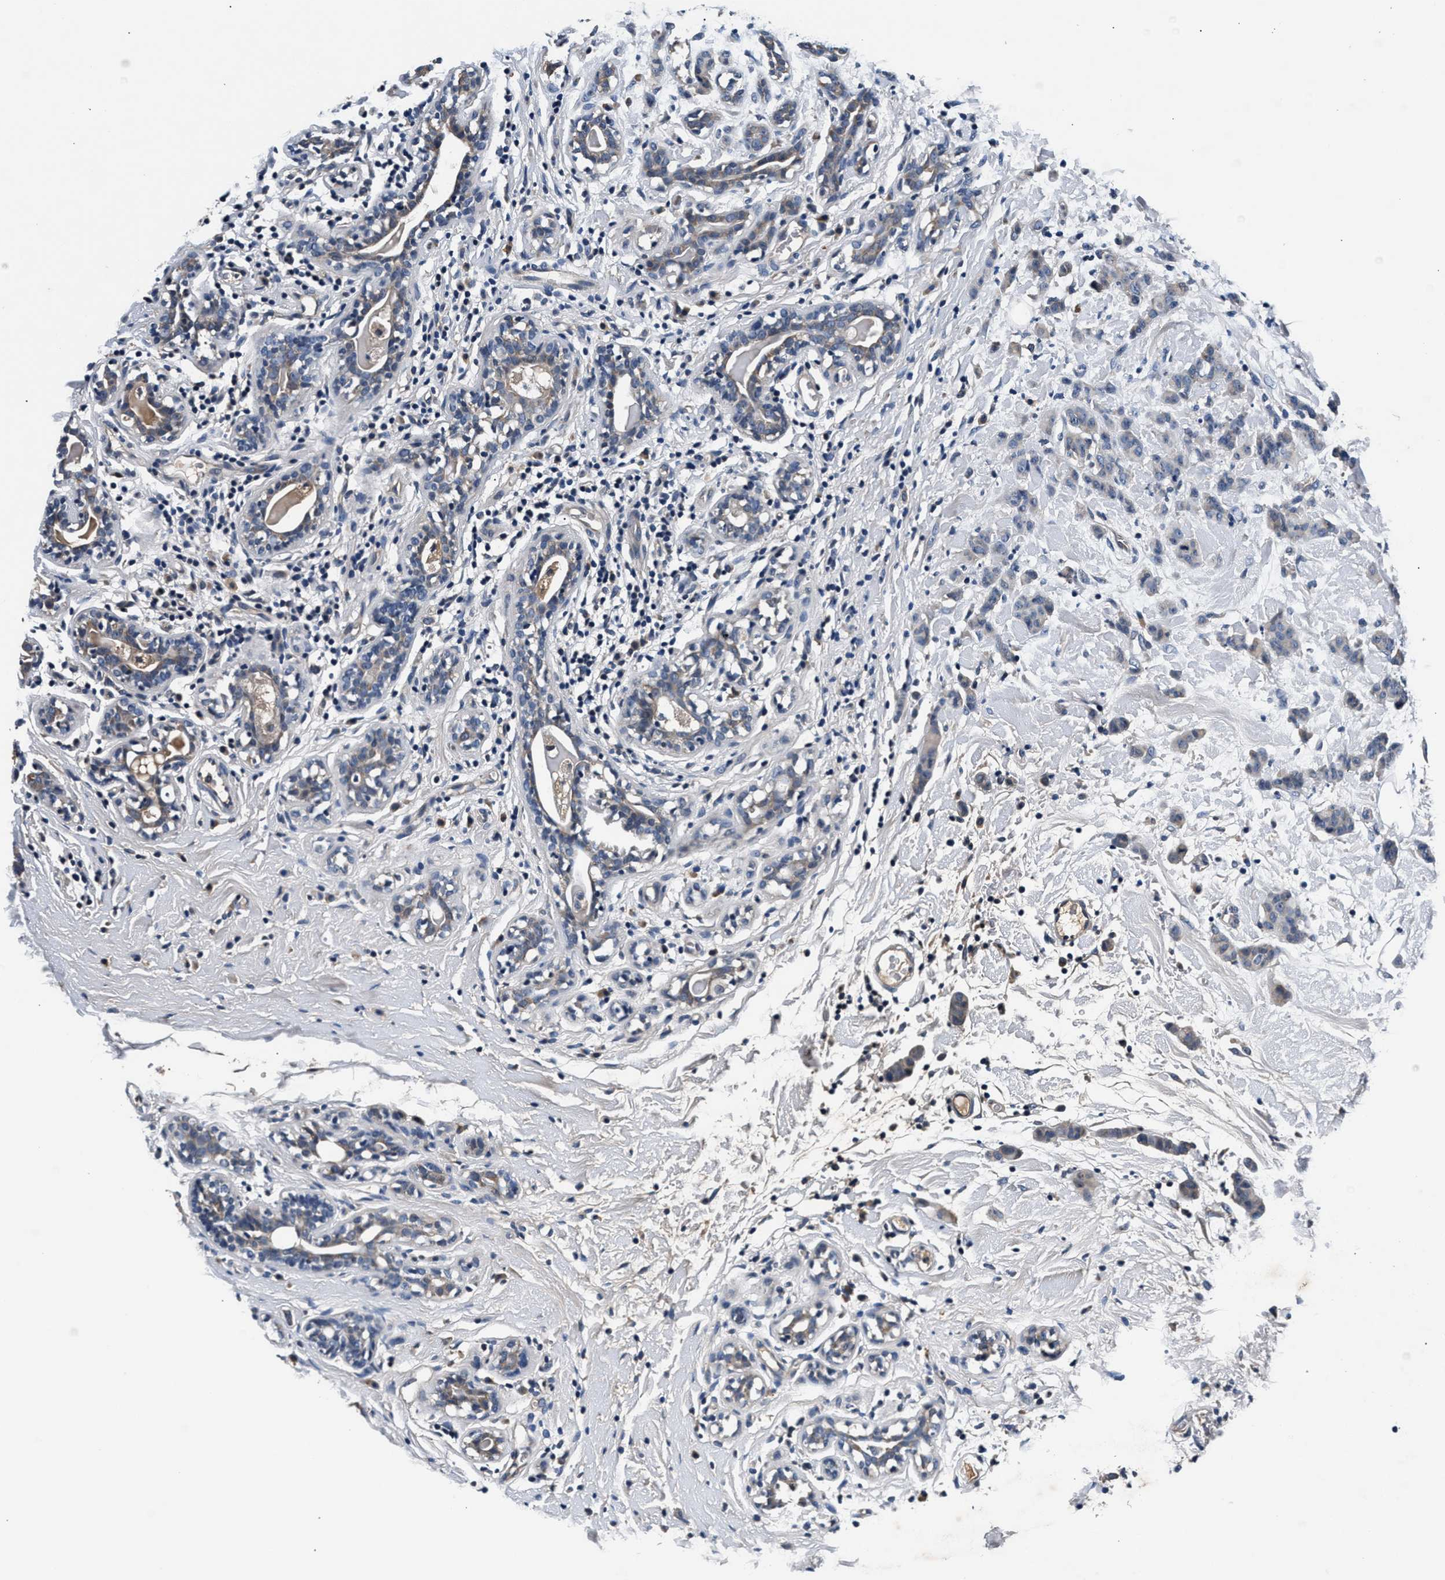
{"staining": {"intensity": "weak", "quantity": "<25%", "location": "cytoplasmic/membranous"}, "tissue": "breast cancer", "cell_type": "Tumor cells", "image_type": "cancer", "snomed": [{"axis": "morphology", "description": "Normal tissue, NOS"}, {"axis": "morphology", "description": "Duct carcinoma"}, {"axis": "topography", "description": "Breast"}], "caption": "Human breast invasive ductal carcinoma stained for a protein using IHC demonstrates no staining in tumor cells.", "gene": "IMMT", "patient": {"sex": "female", "age": 40}}